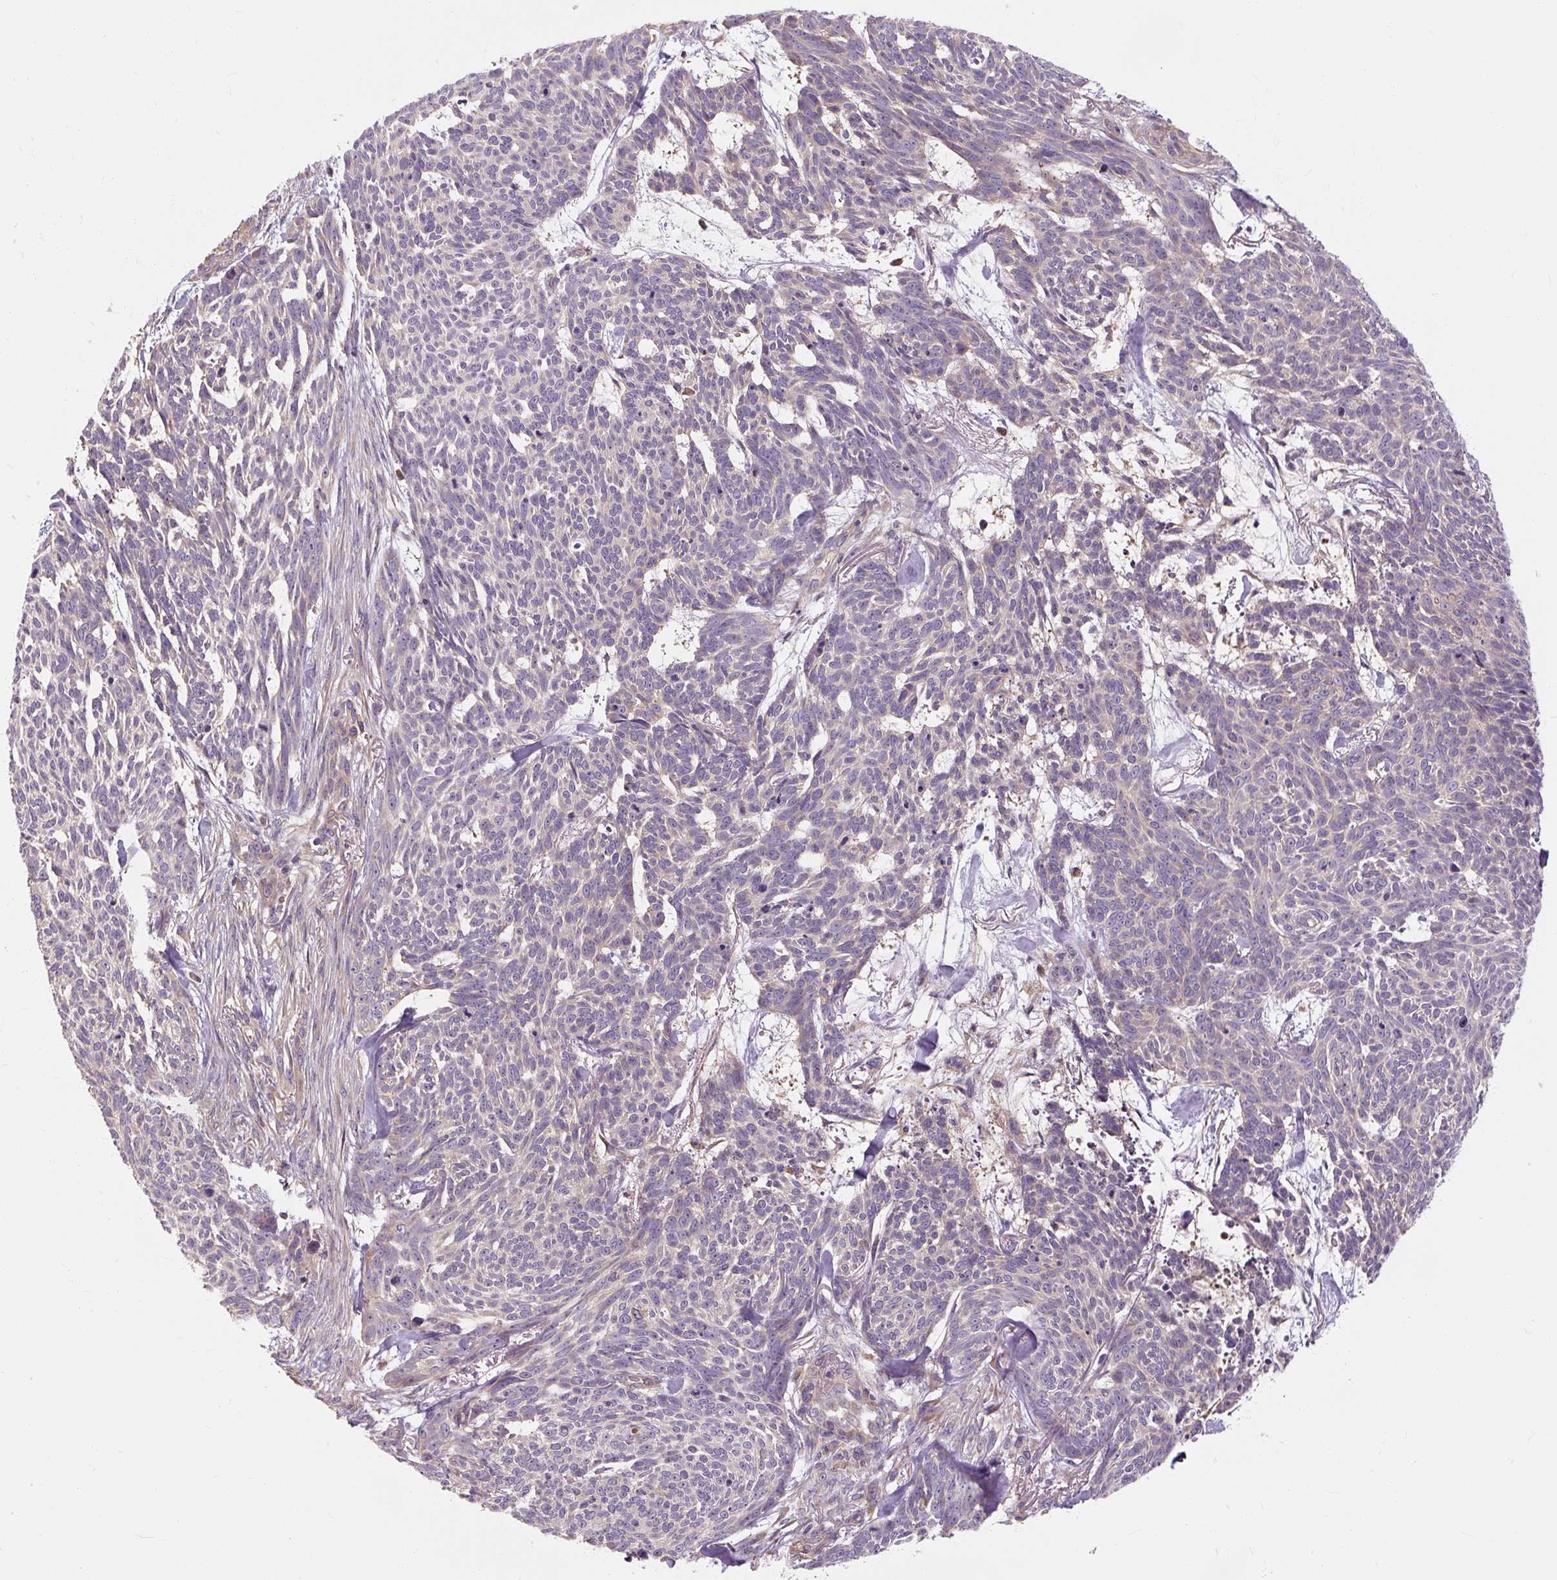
{"staining": {"intensity": "negative", "quantity": "none", "location": "none"}, "tissue": "skin cancer", "cell_type": "Tumor cells", "image_type": "cancer", "snomed": [{"axis": "morphology", "description": "Basal cell carcinoma"}, {"axis": "topography", "description": "Skin"}], "caption": "The micrograph reveals no staining of tumor cells in skin cancer. (Stains: DAB IHC with hematoxylin counter stain, Microscopy: brightfield microscopy at high magnification).", "gene": "RB1CC1", "patient": {"sex": "female", "age": 93}}